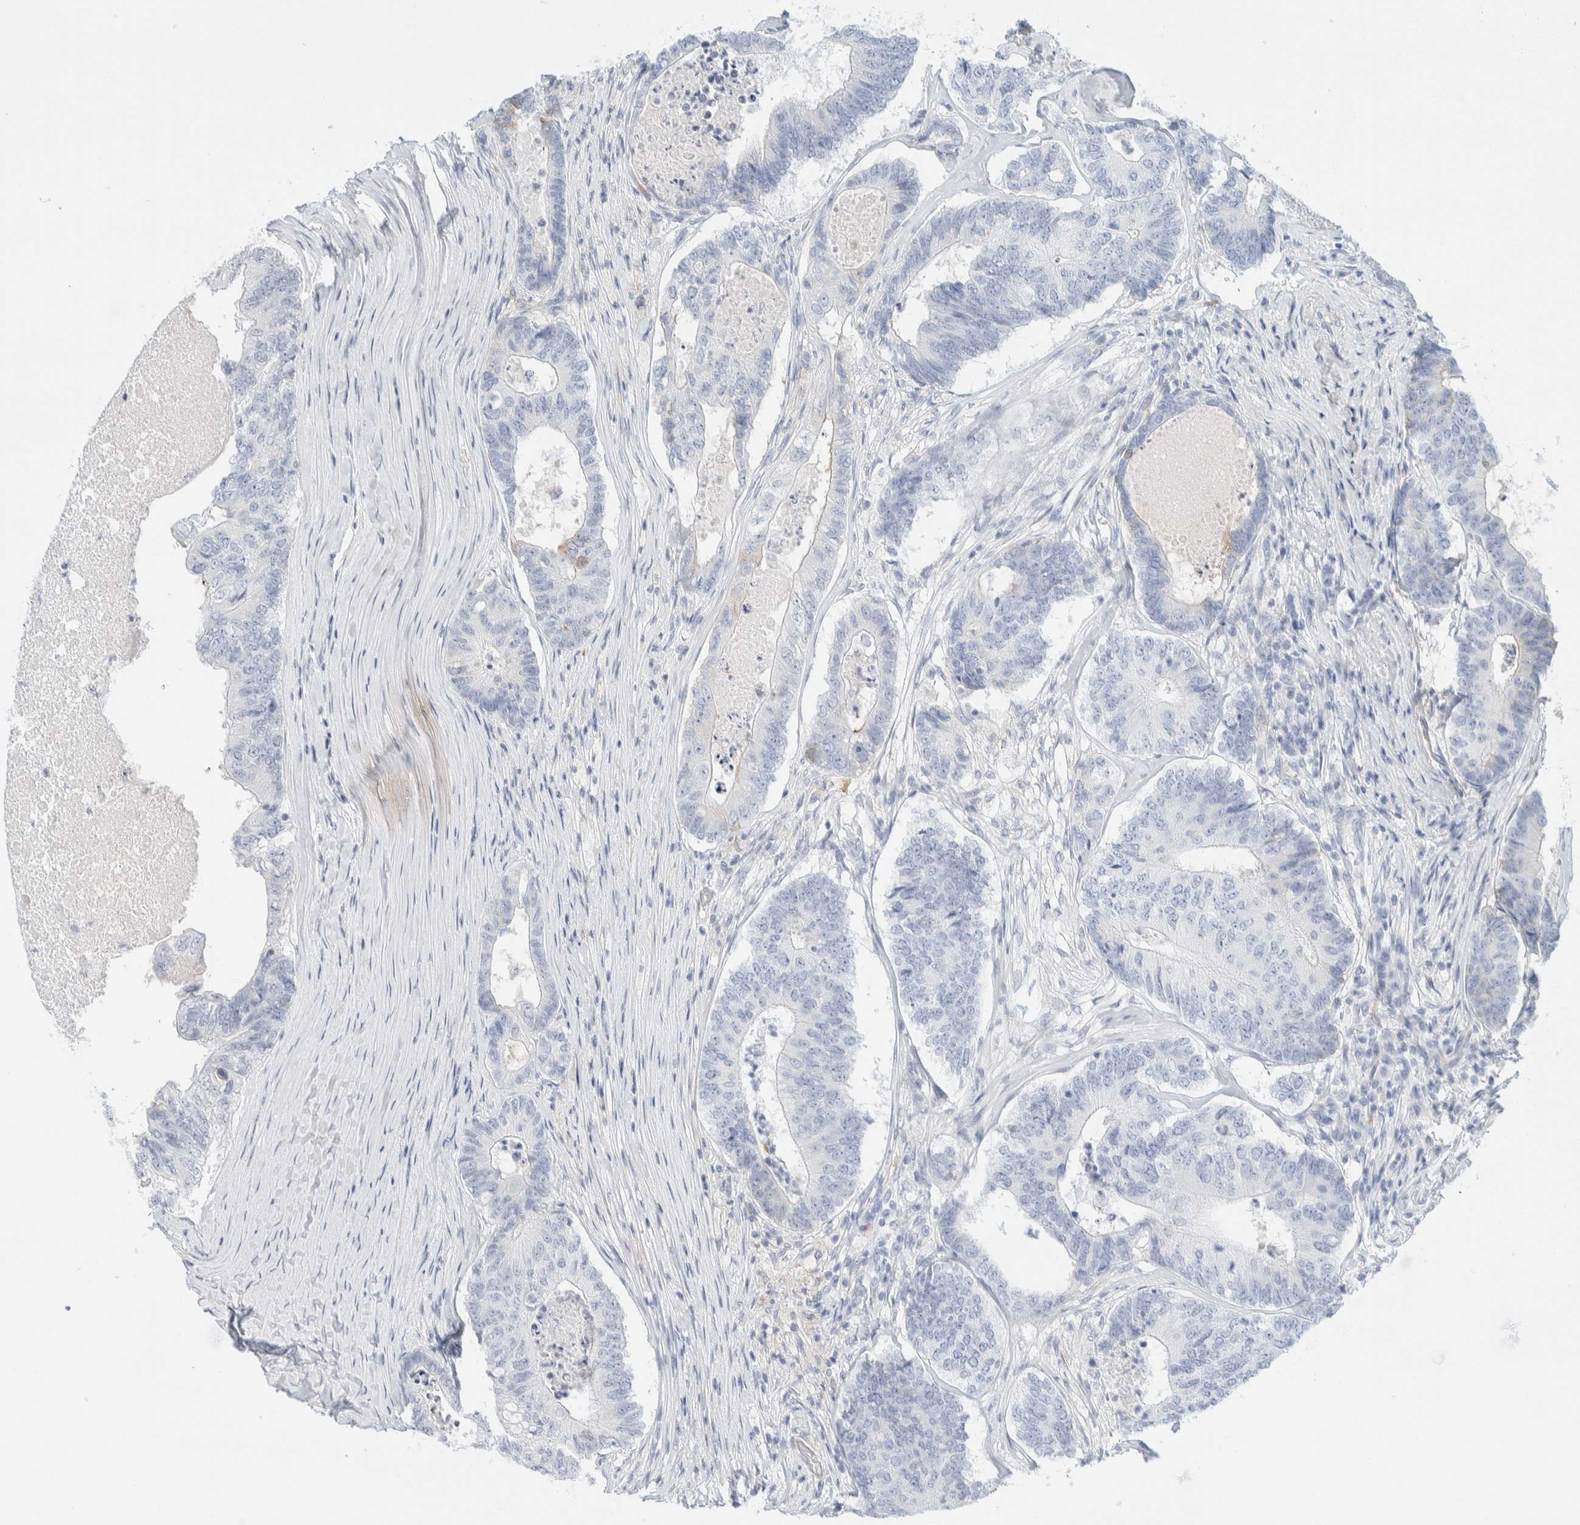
{"staining": {"intensity": "negative", "quantity": "none", "location": "none"}, "tissue": "colorectal cancer", "cell_type": "Tumor cells", "image_type": "cancer", "snomed": [{"axis": "morphology", "description": "Adenocarcinoma, NOS"}, {"axis": "topography", "description": "Colon"}], "caption": "Tumor cells are negative for protein expression in human adenocarcinoma (colorectal).", "gene": "ATCAY", "patient": {"sex": "female", "age": 67}}